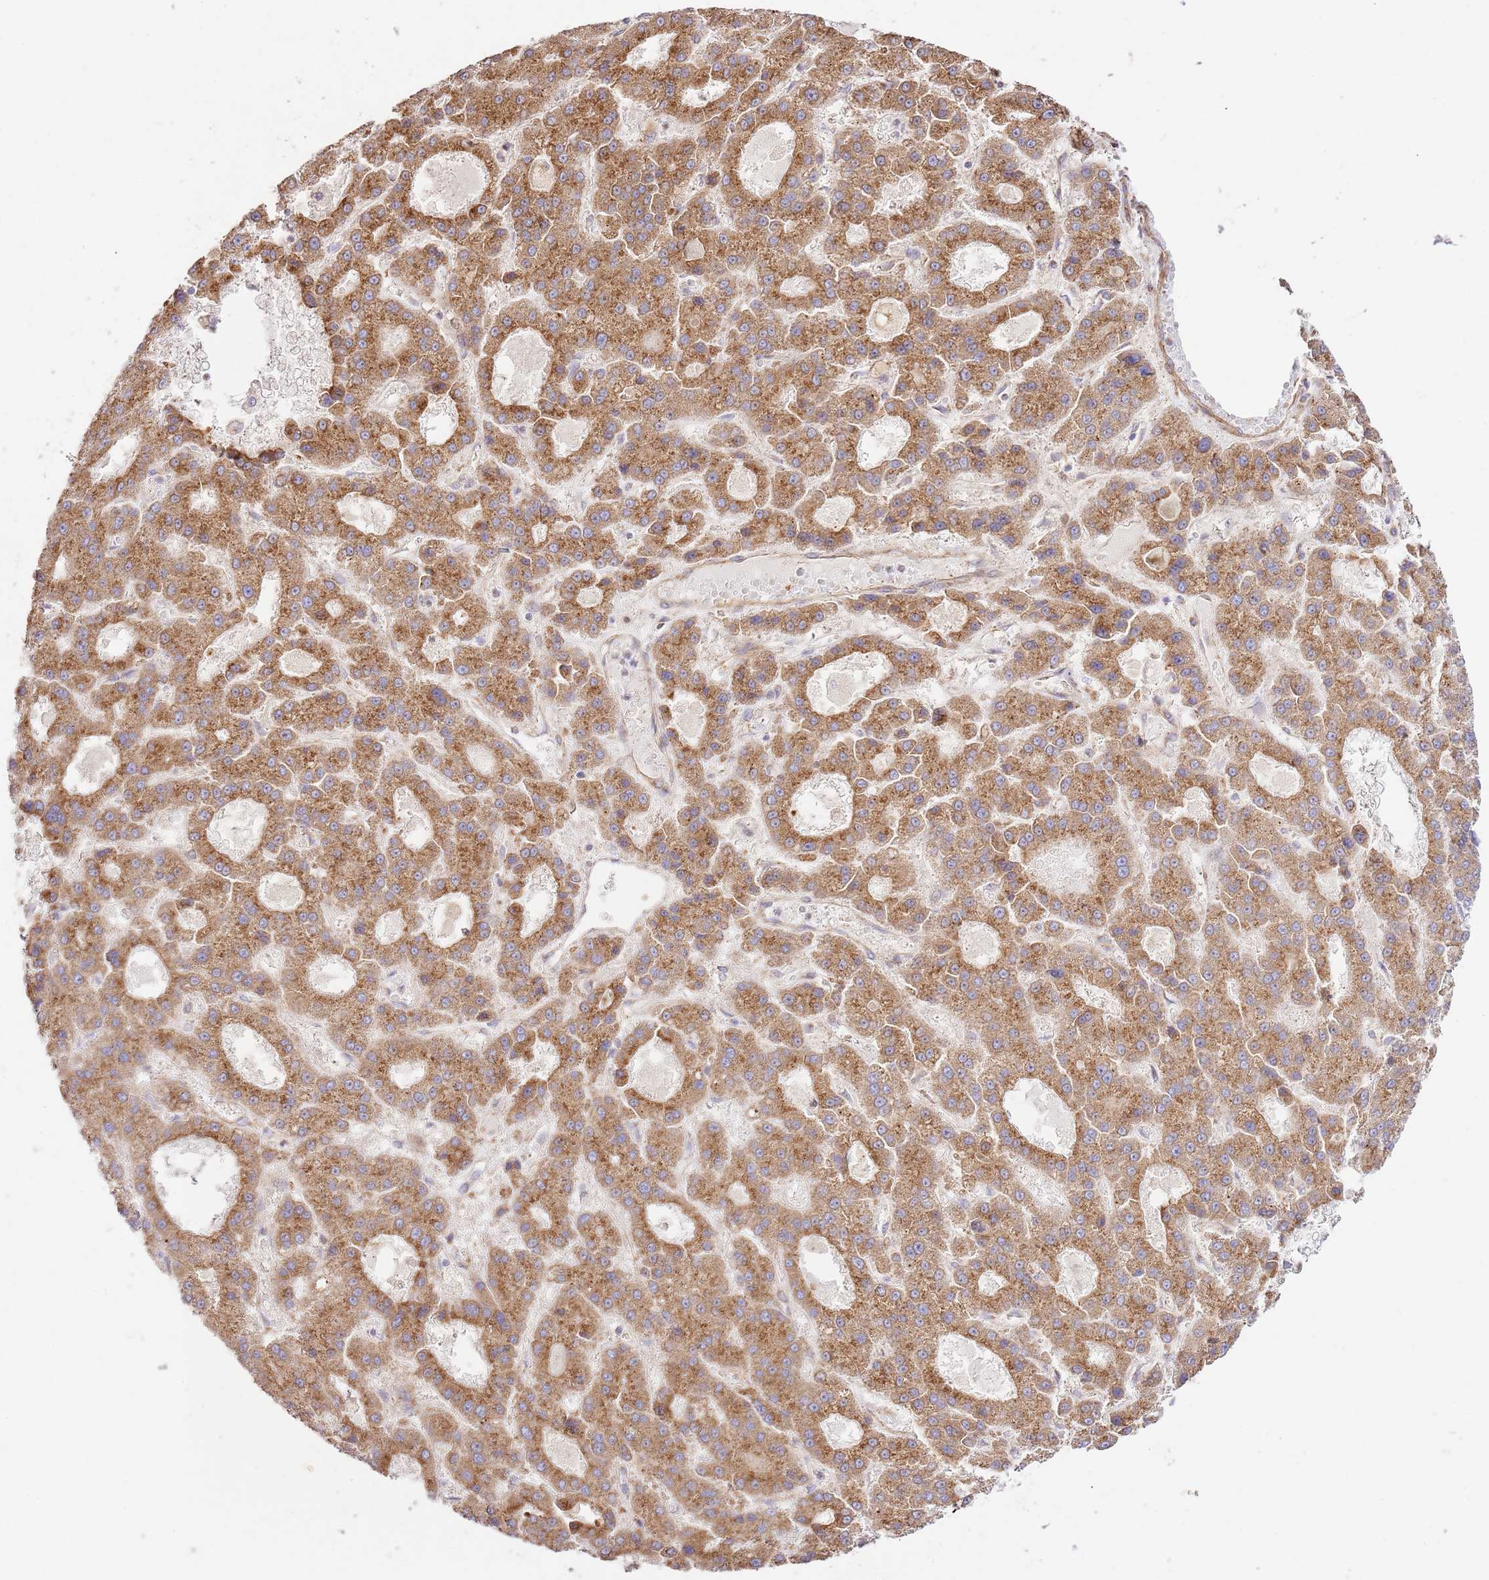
{"staining": {"intensity": "moderate", "quantity": ">75%", "location": "cytoplasmic/membranous"}, "tissue": "liver cancer", "cell_type": "Tumor cells", "image_type": "cancer", "snomed": [{"axis": "morphology", "description": "Carcinoma, Hepatocellular, NOS"}, {"axis": "topography", "description": "Liver"}], "caption": "Protein staining of liver cancer (hepatocellular carcinoma) tissue displays moderate cytoplasmic/membranous expression in approximately >75% of tumor cells.", "gene": "ZBTB39", "patient": {"sex": "male", "age": 70}}